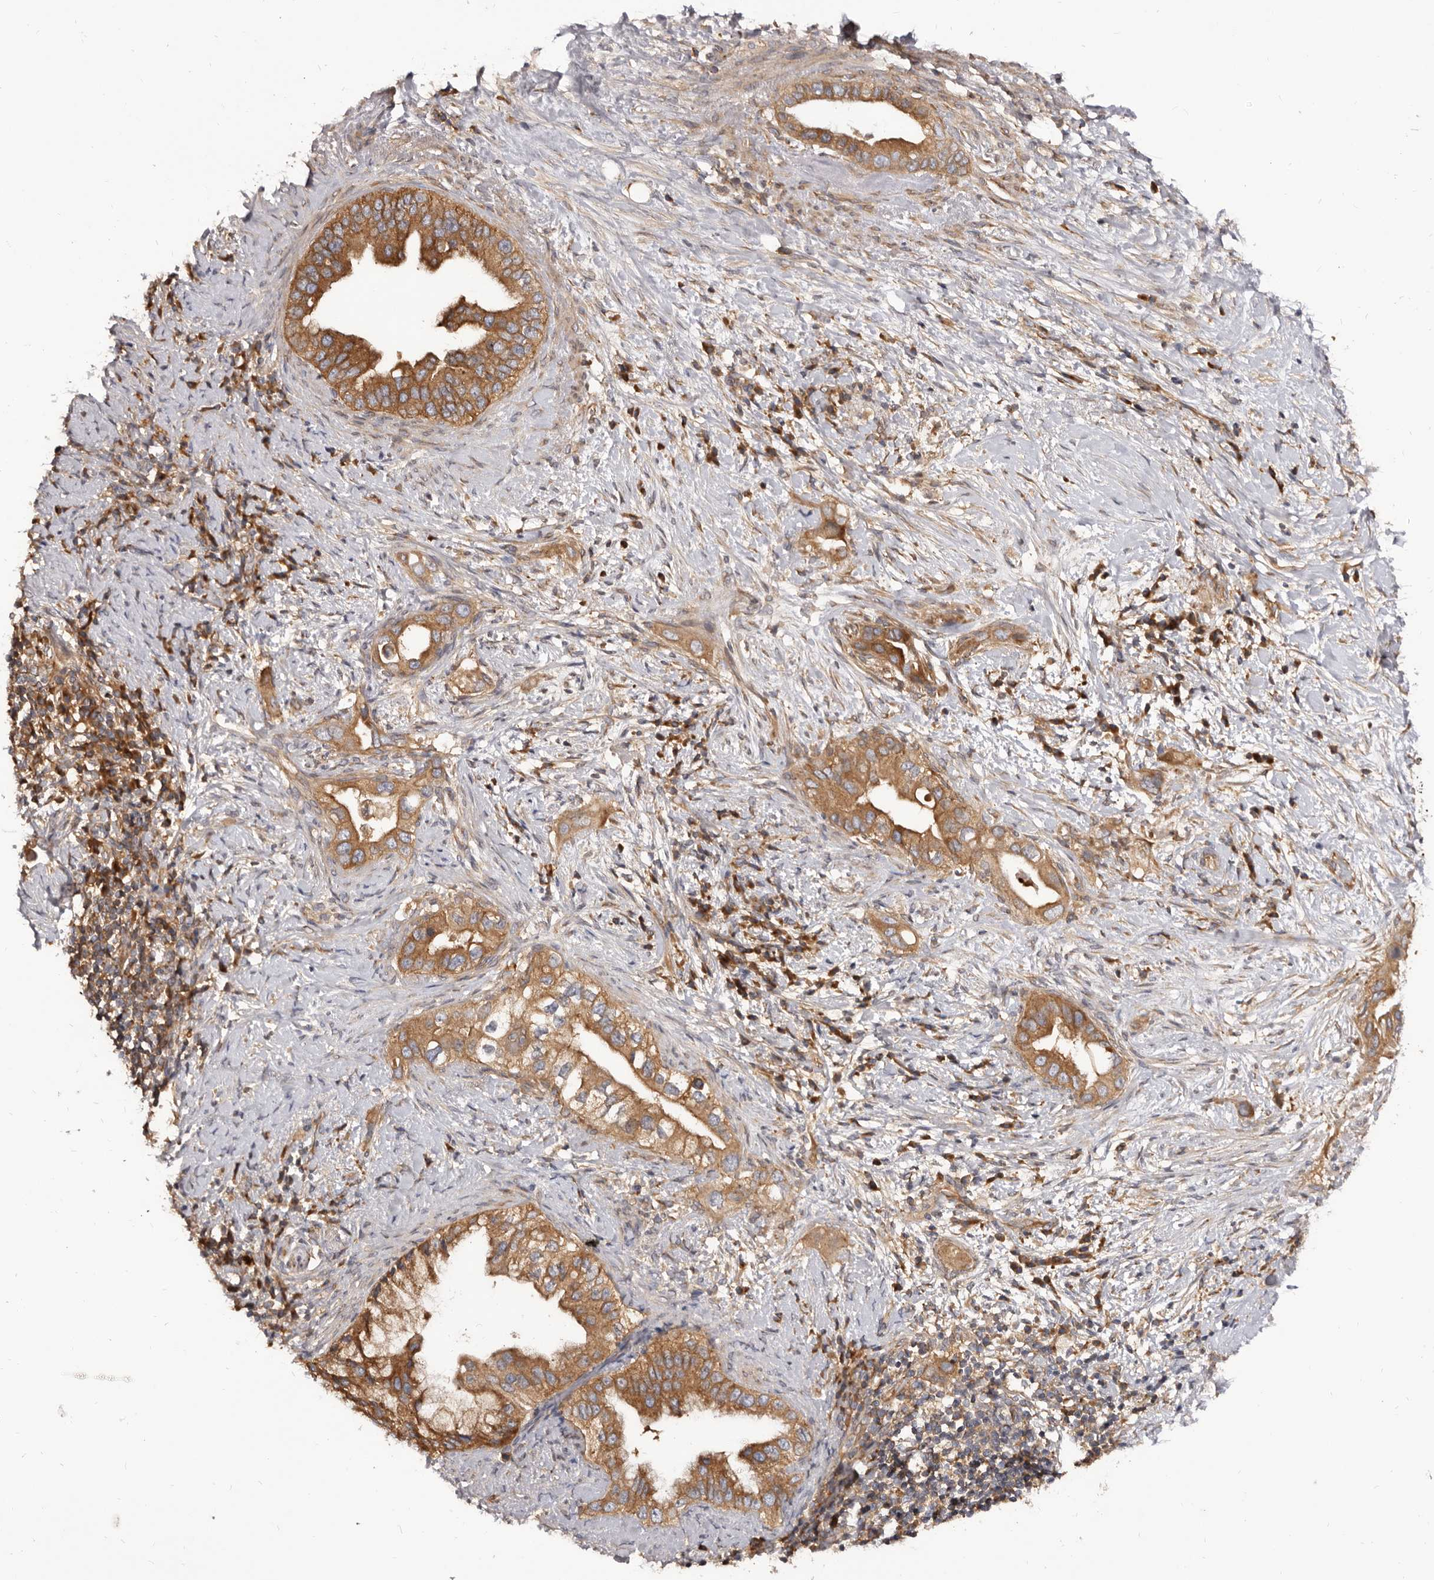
{"staining": {"intensity": "moderate", "quantity": ">75%", "location": "cytoplasmic/membranous"}, "tissue": "pancreatic cancer", "cell_type": "Tumor cells", "image_type": "cancer", "snomed": [{"axis": "morphology", "description": "Inflammation, NOS"}, {"axis": "morphology", "description": "Adenocarcinoma, NOS"}, {"axis": "topography", "description": "Pancreas"}], "caption": "Adenocarcinoma (pancreatic) stained for a protein shows moderate cytoplasmic/membranous positivity in tumor cells.", "gene": "ADAMTS20", "patient": {"sex": "female", "age": 56}}